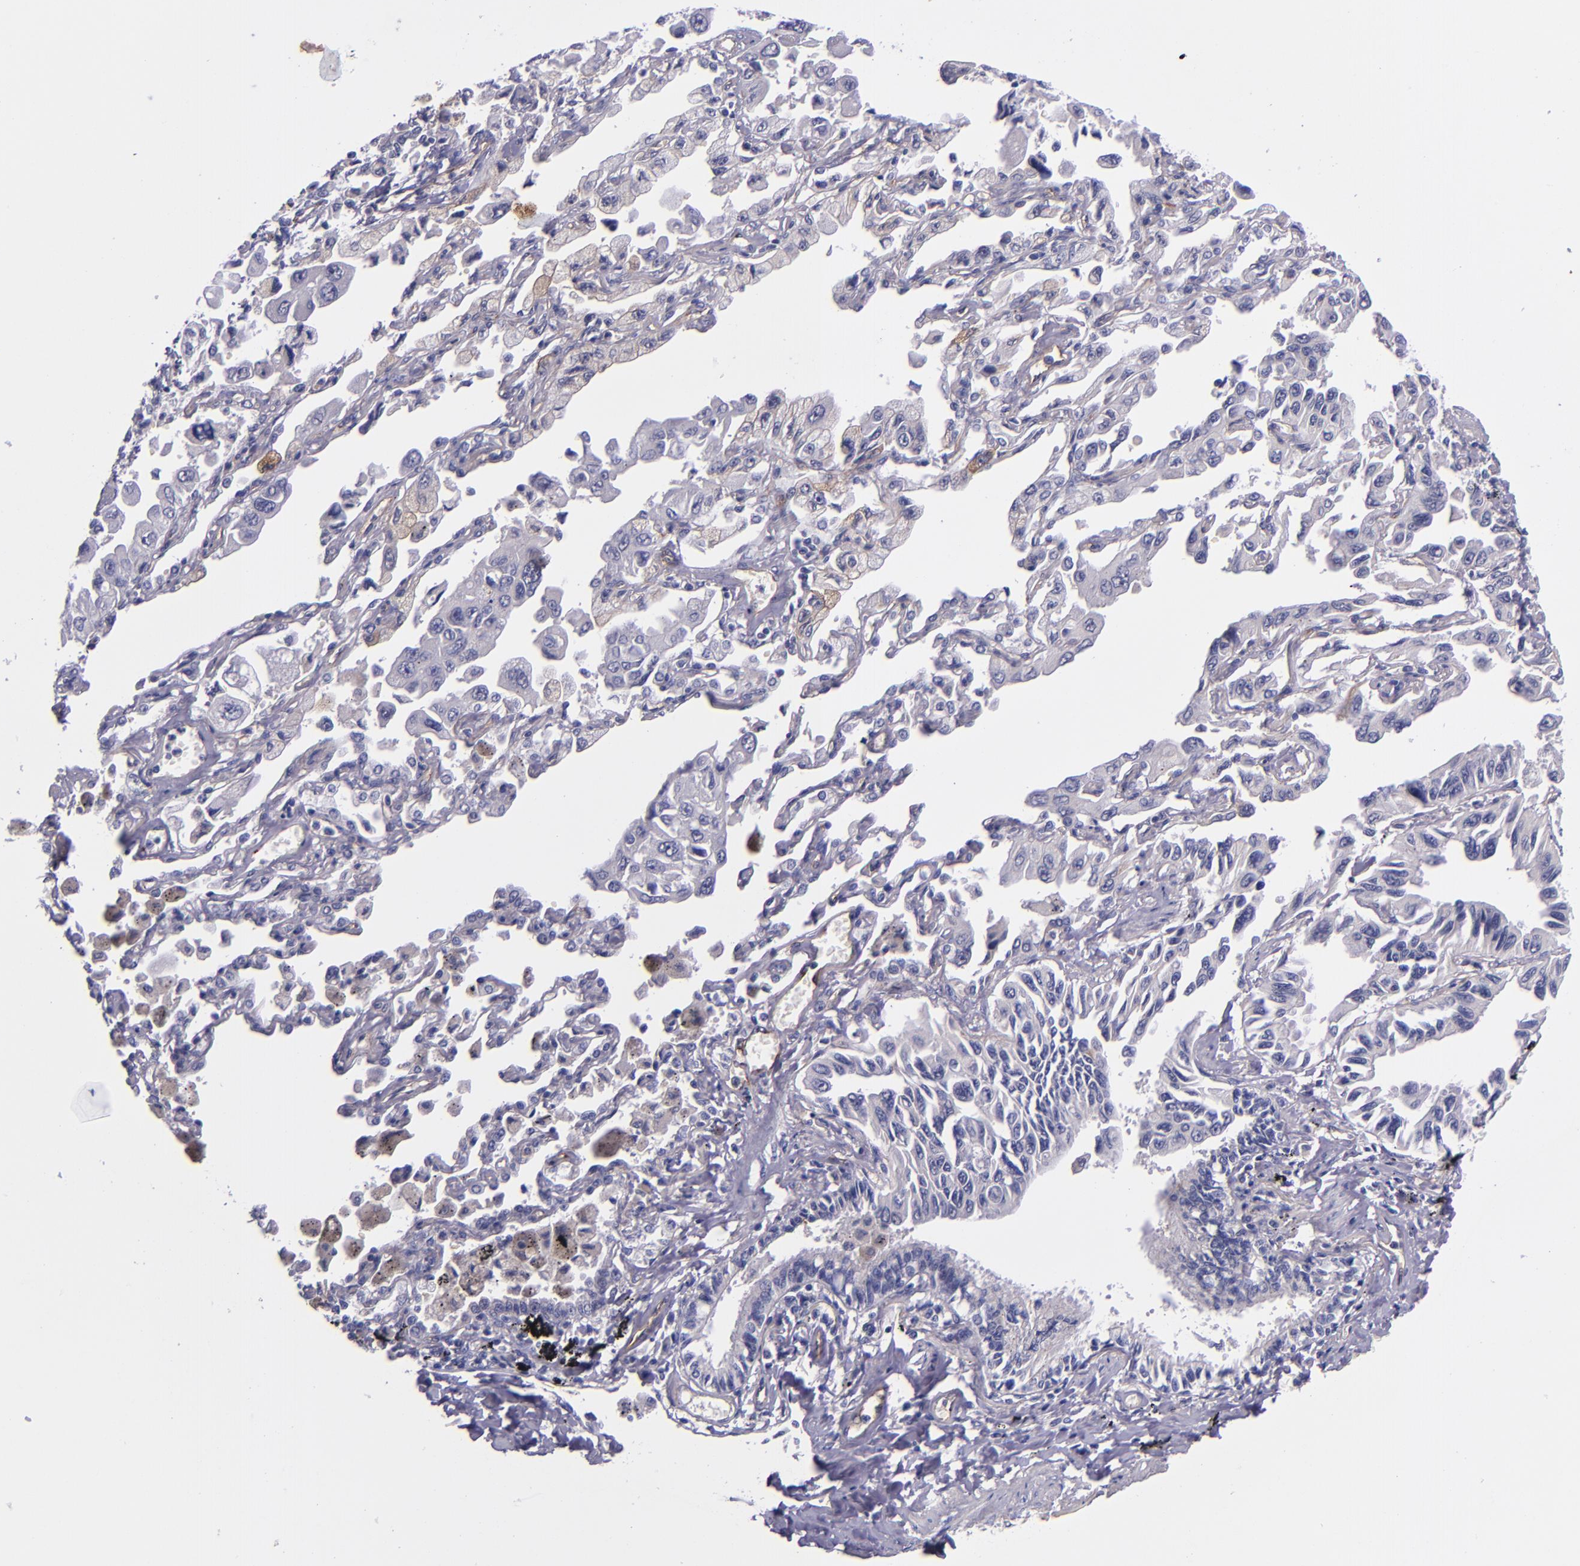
{"staining": {"intensity": "negative", "quantity": "none", "location": "none"}, "tissue": "lung cancer", "cell_type": "Tumor cells", "image_type": "cancer", "snomed": [{"axis": "morphology", "description": "Adenocarcinoma, NOS"}, {"axis": "topography", "description": "Lung"}], "caption": "Lung cancer was stained to show a protein in brown. There is no significant expression in tumor cells. Nuclei are stained in blue.", "gene": "NOS3", "patient": {"sex": "male", "age": 64}}